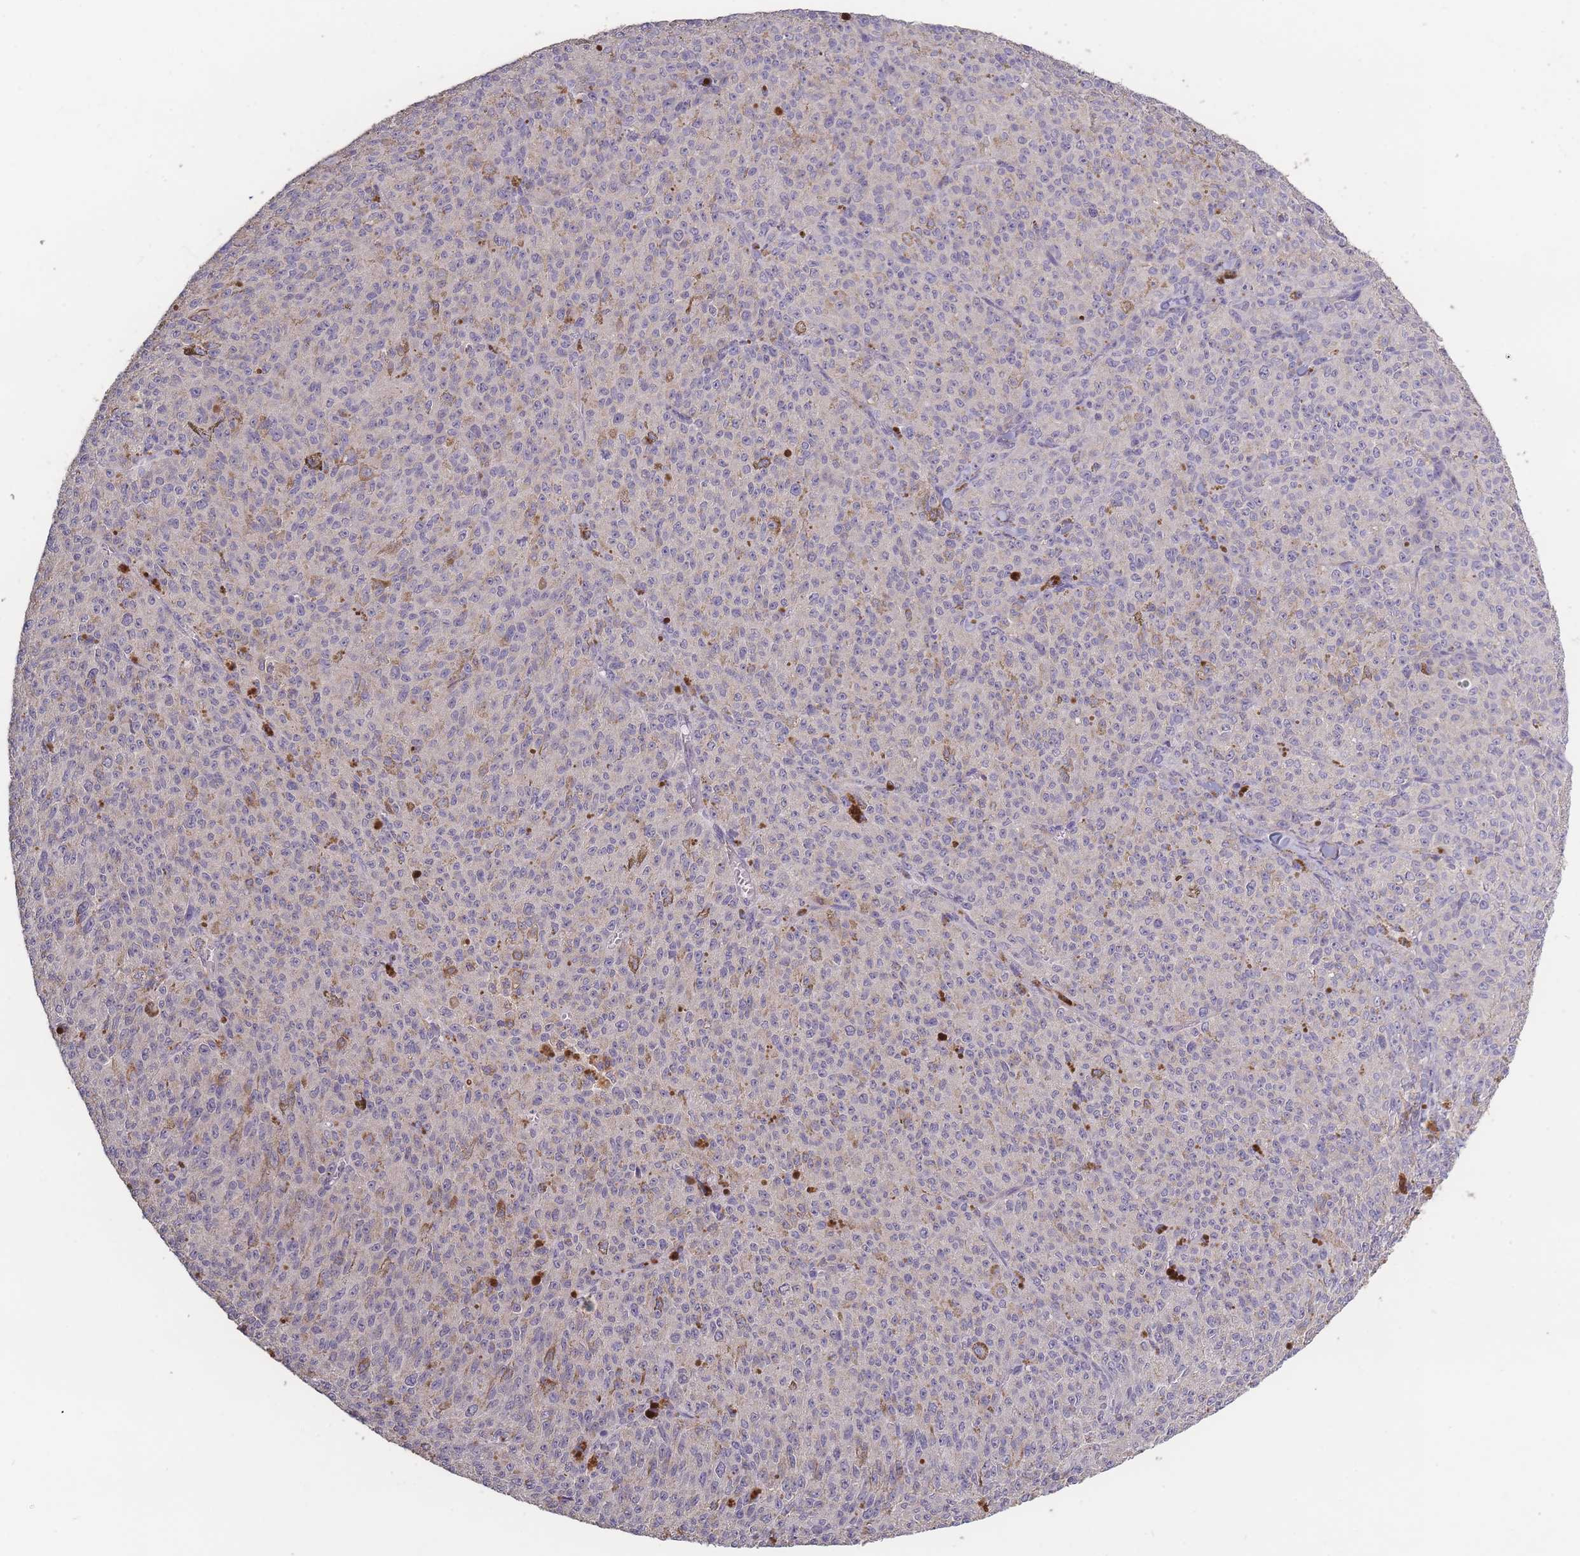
{"staining": {"intensity": "weak", "quantity": "<25%", "location": "cytoplasmic/membranous"}, "tissue": "melanoma", "cell_type": "Tumor cells", "image_type": "cancer", "snomed": [{"axis": "morphology", "description": "Malignant melanoma, NOS"}, {"axis": "topography", "description": "Skin"}], "caption": "Tumor cells are negative for protein expression in human melanoma.", "gene": "BST1", "patient": {"sex": "female", "age": 52}}